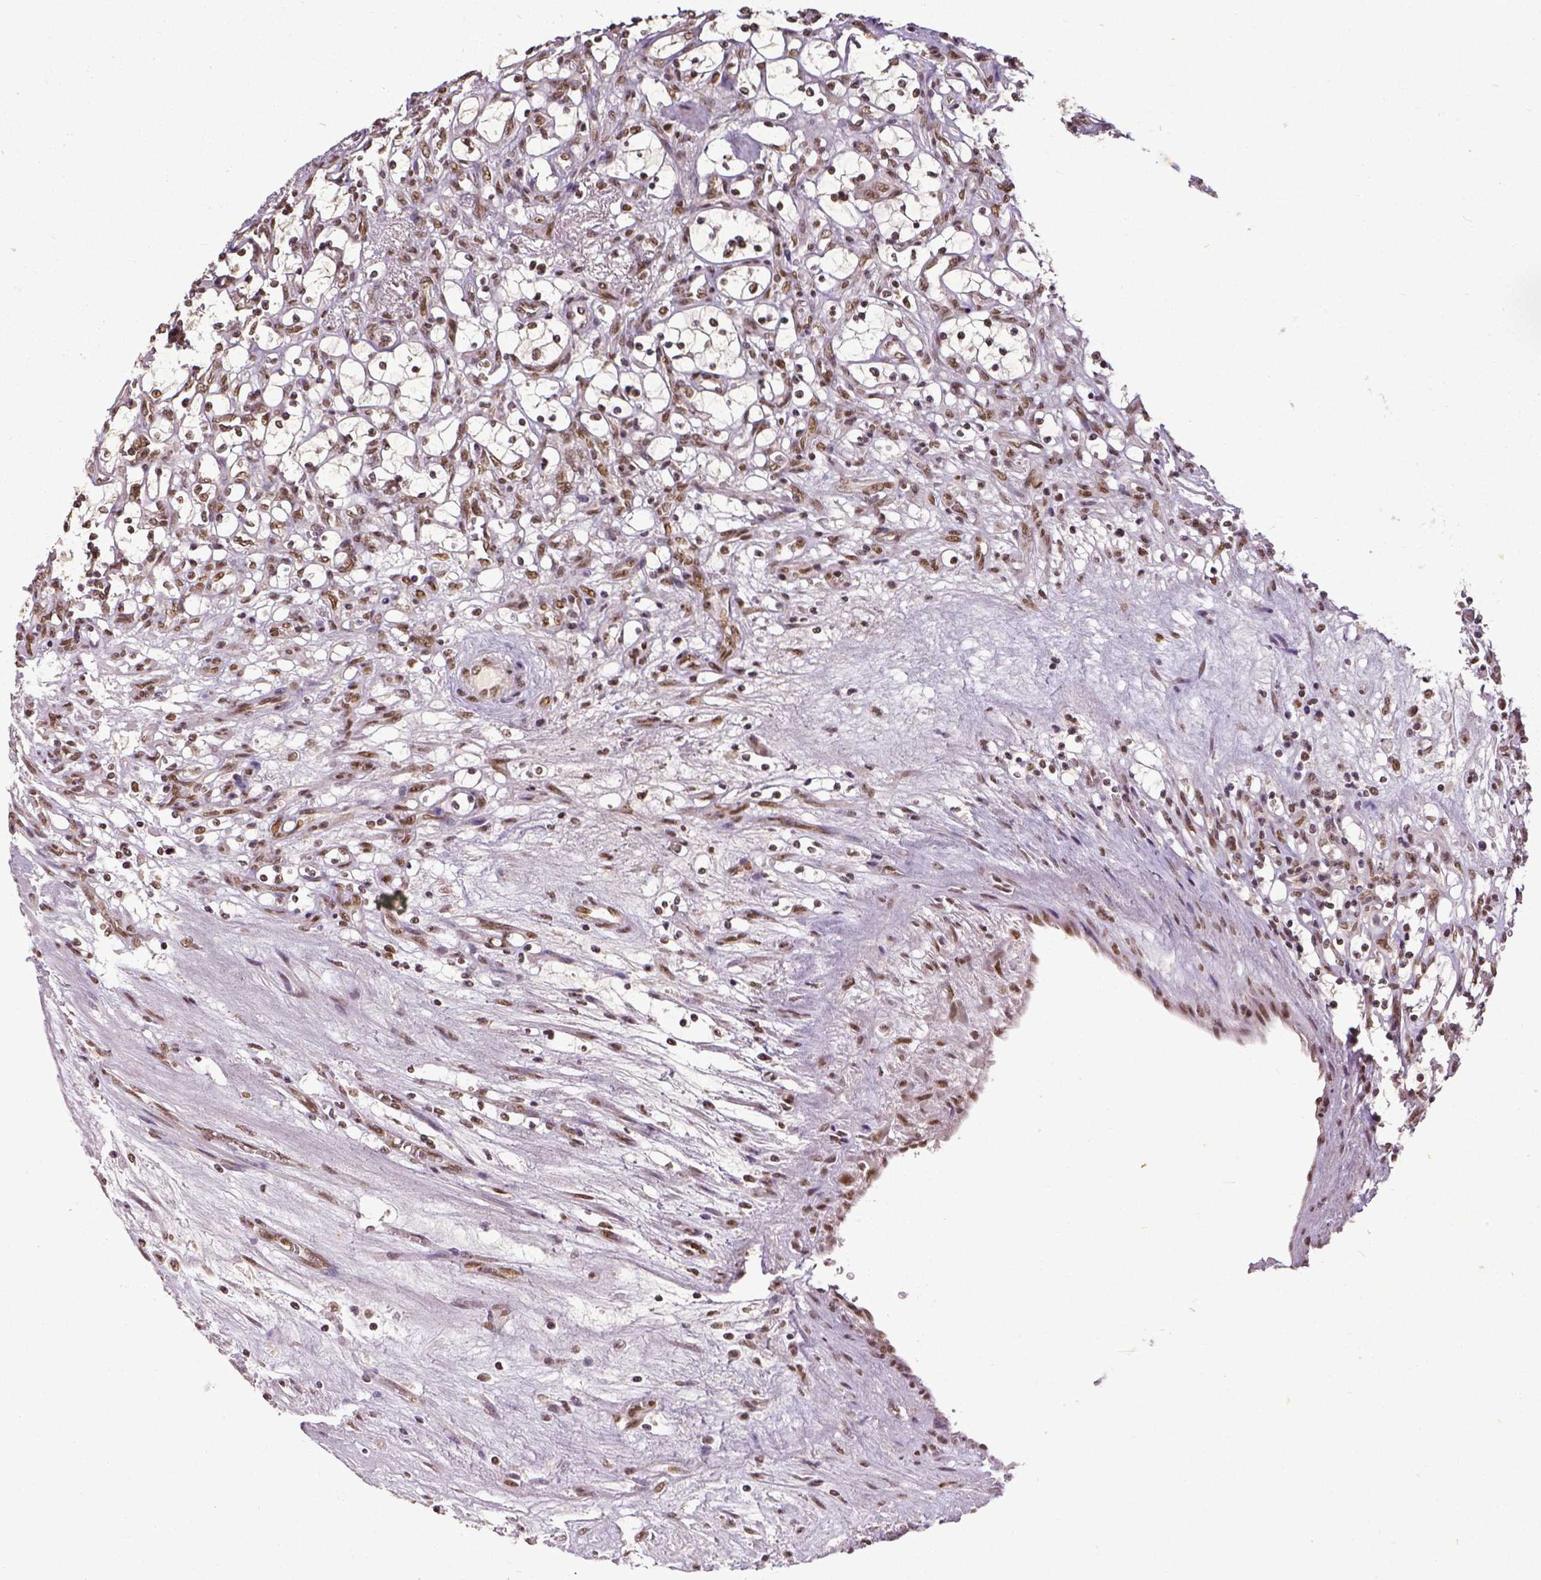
{"staining": {"intensity": "moderate", "quantity": ">75%", "location": "nuclear"}, "tissue": "renal cancer", "cell_type": "Tumor cells", "image_type": "cancer", "snomed": [{"axis": "morphology", "description": "Adenocarcinoma, NOS"}, {"axis": "topography", "description": "Kidney"}], "caption": "Moderate nuclear positivity for a protein is identified in approximately >75% of tumor cells of renal cancer using IHC.", "gene": "ATRX", "patient": {"sex": "female", "age": 69}}